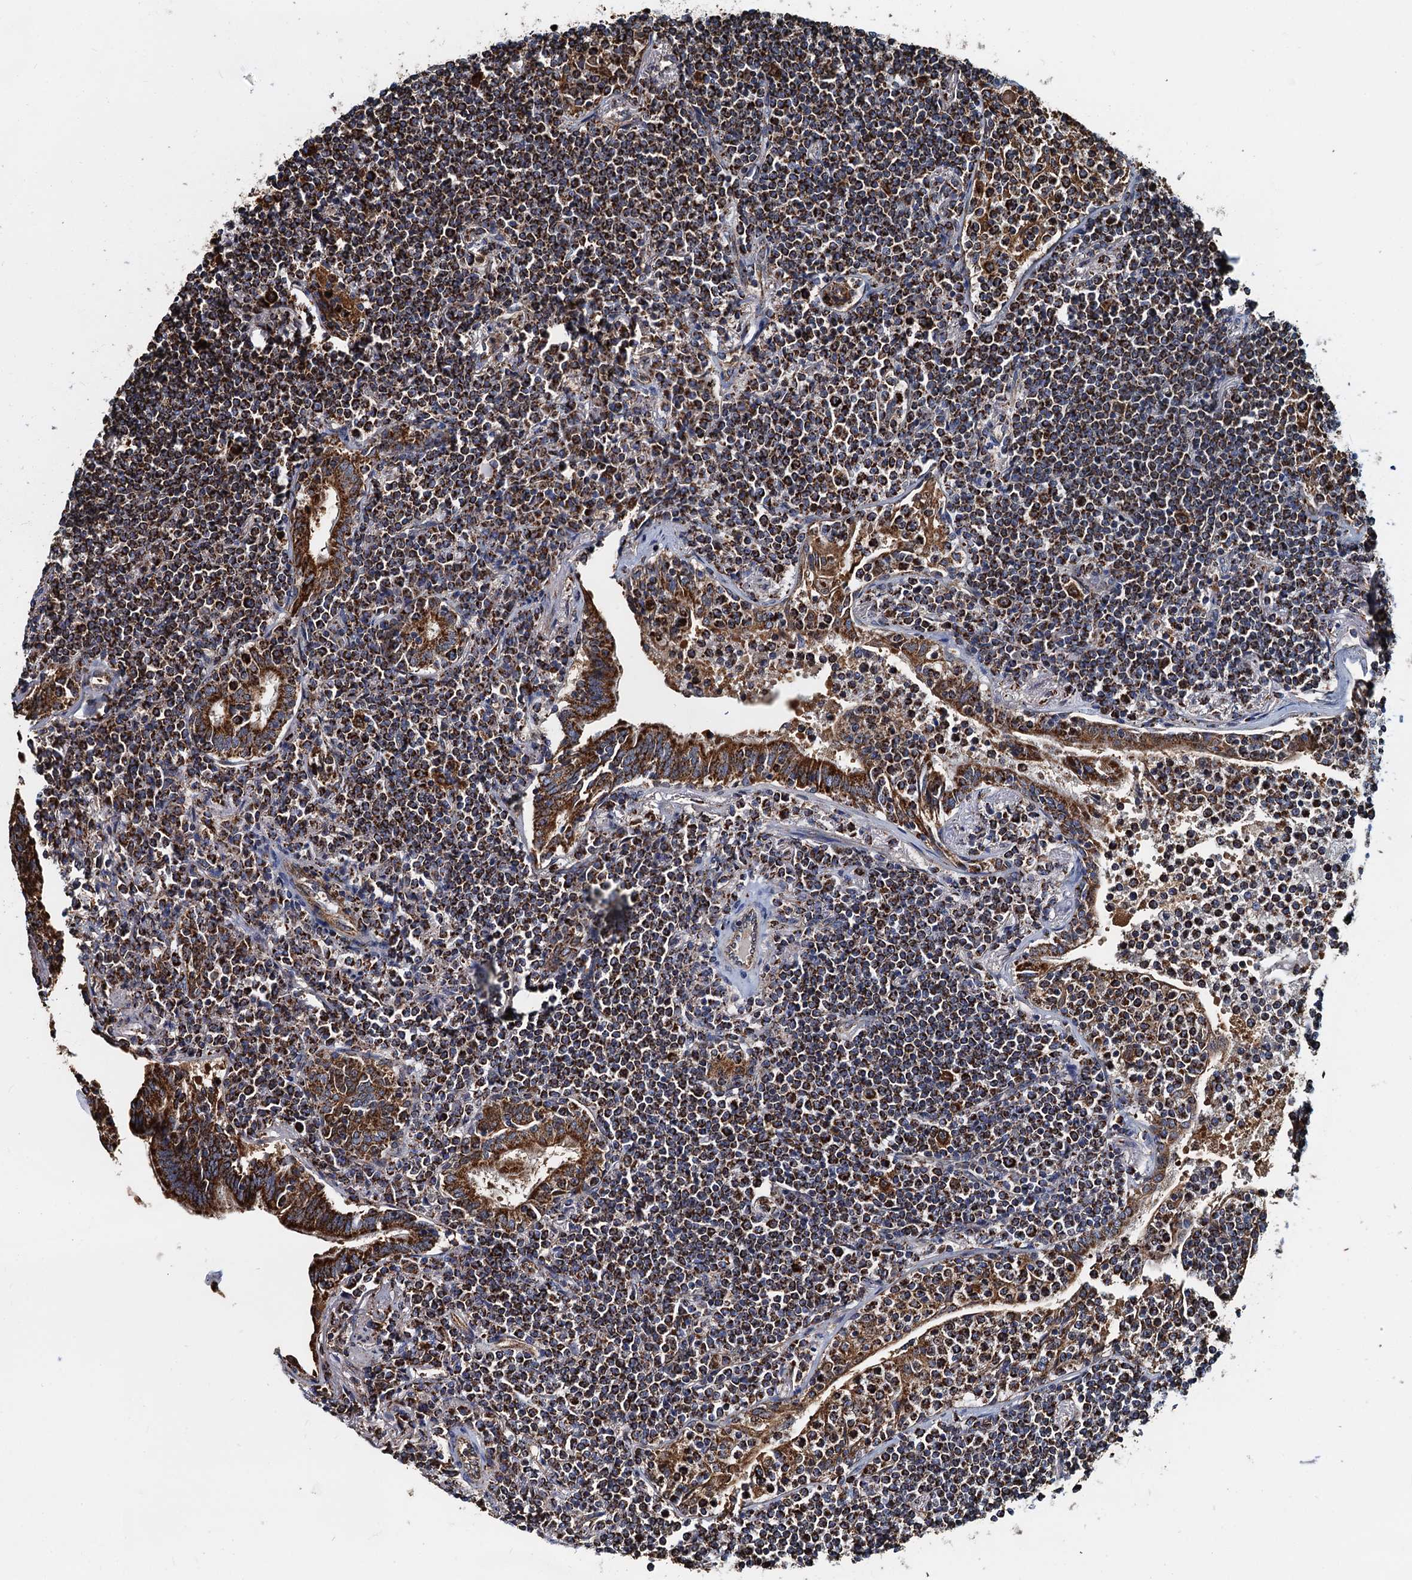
{"staining": {"intensity": "strong", "quantity": ">75%", "location": "cytoplasmic/membranous"}, "tissue": "lymphoma", "cell_type": "Tumor cells", "image_type": "cancer", "snomed": [{"axis": "morphology", "description": "Malignant lymphoma, non-Hodgkin's type, Low grade"}, {"axis": "topography", "description": "Lung"}], "caption": "Immunohistochemical staining of human low-grade malignant lymphoma, non-Hodgkin's type displays strong cytoplasmic/membranous protein expression in approximately >75% of tumor cells.", "gene": "AAGAB", "patient": {"sex": "female", "age": 71}}